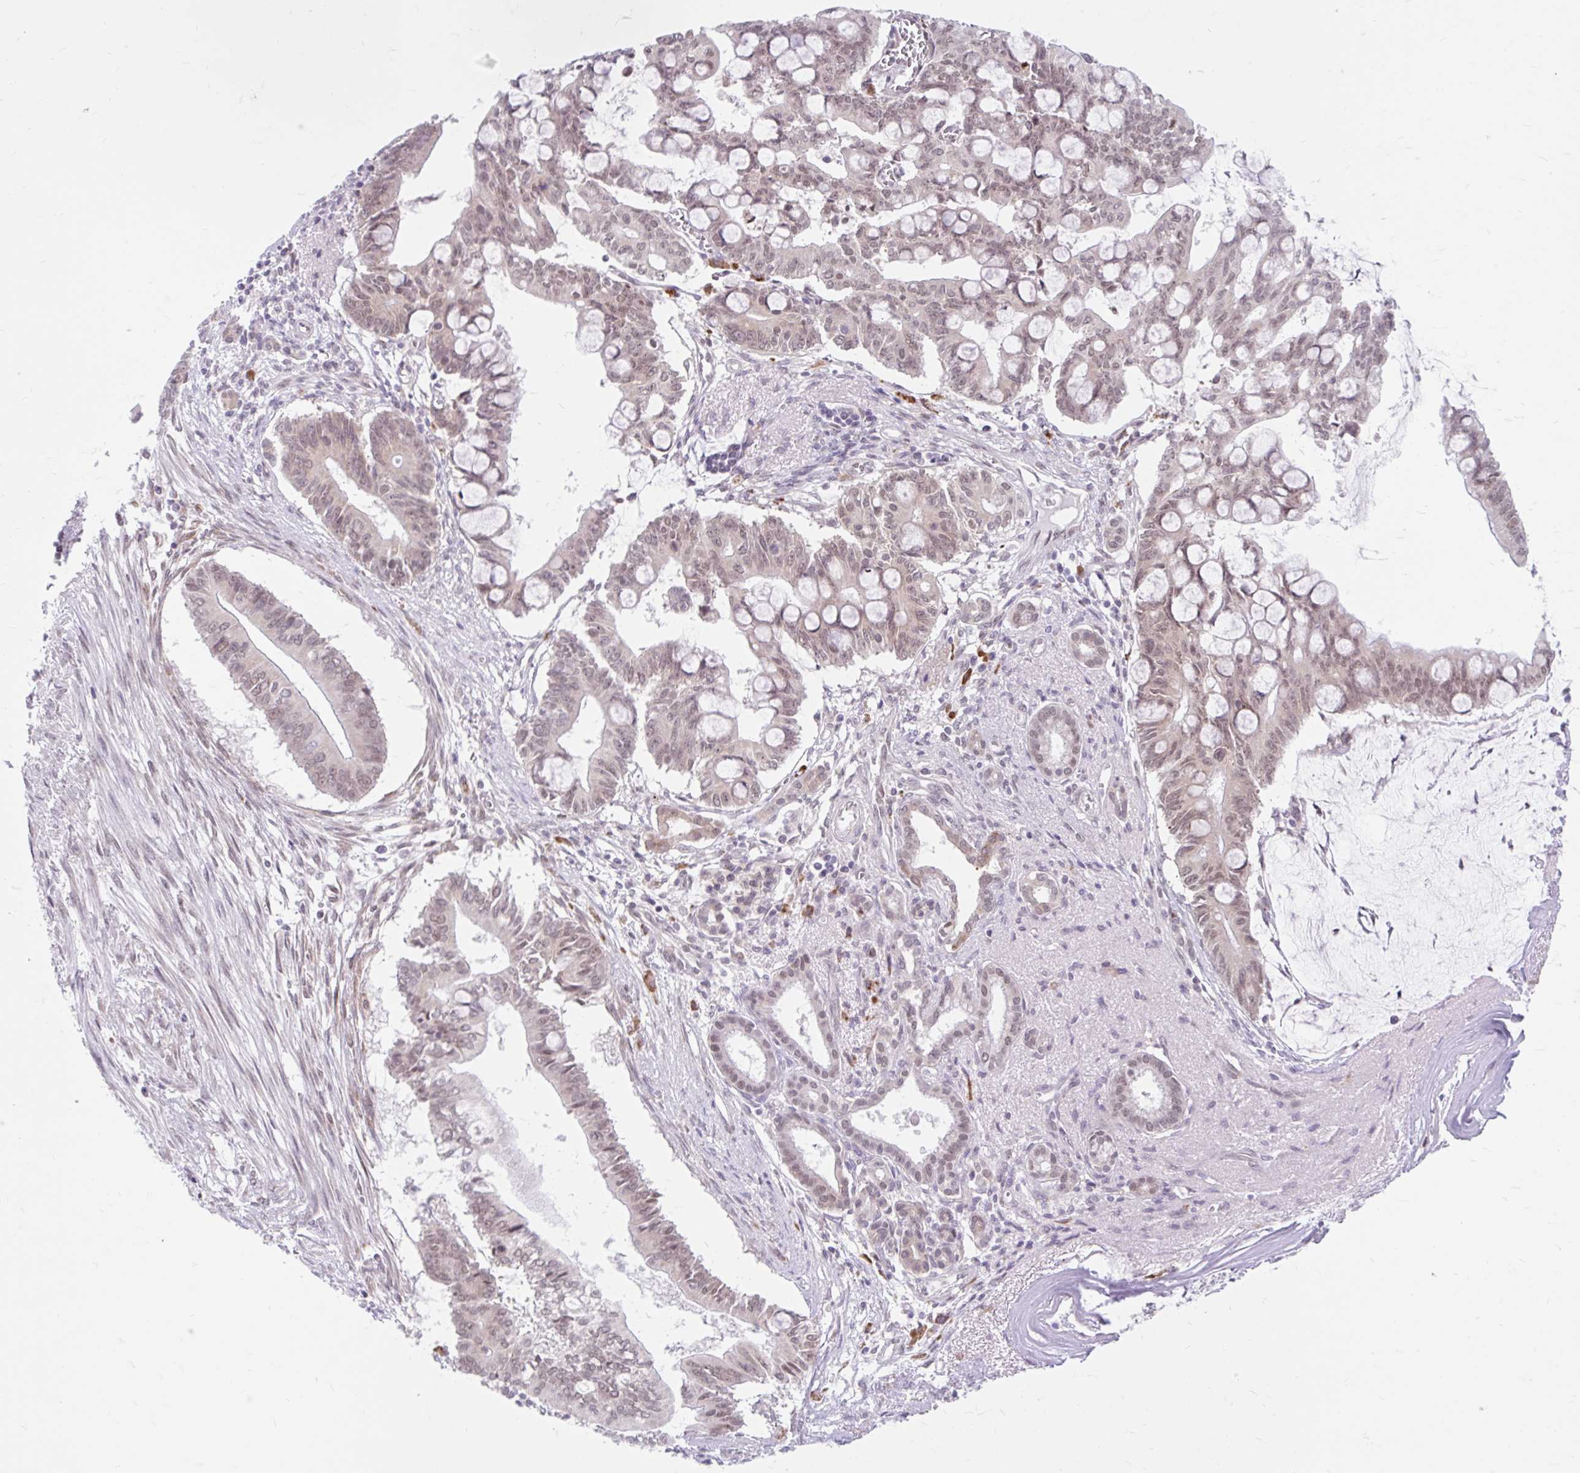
{"staining": {"intensity": "weak", "quantity": "<25%", "location": "cytoplasmic/membranous"}, "tissue": "pancreatic cancer", "cell_type": "Tumor cells", "image_type": "cancer", "snomed": [{"axis": "morphology", "description": "Adenocarcinoma, NOS"}, {"axis": "topography", "description": "Pancreas"}], "caption": "Adenocarcinoma (pancreatic) was stained to show a protein in brown. There is no significant expression in tumor cells.", "gene": "SRSF10", "patient": {"sex": "male", "age": 68}}